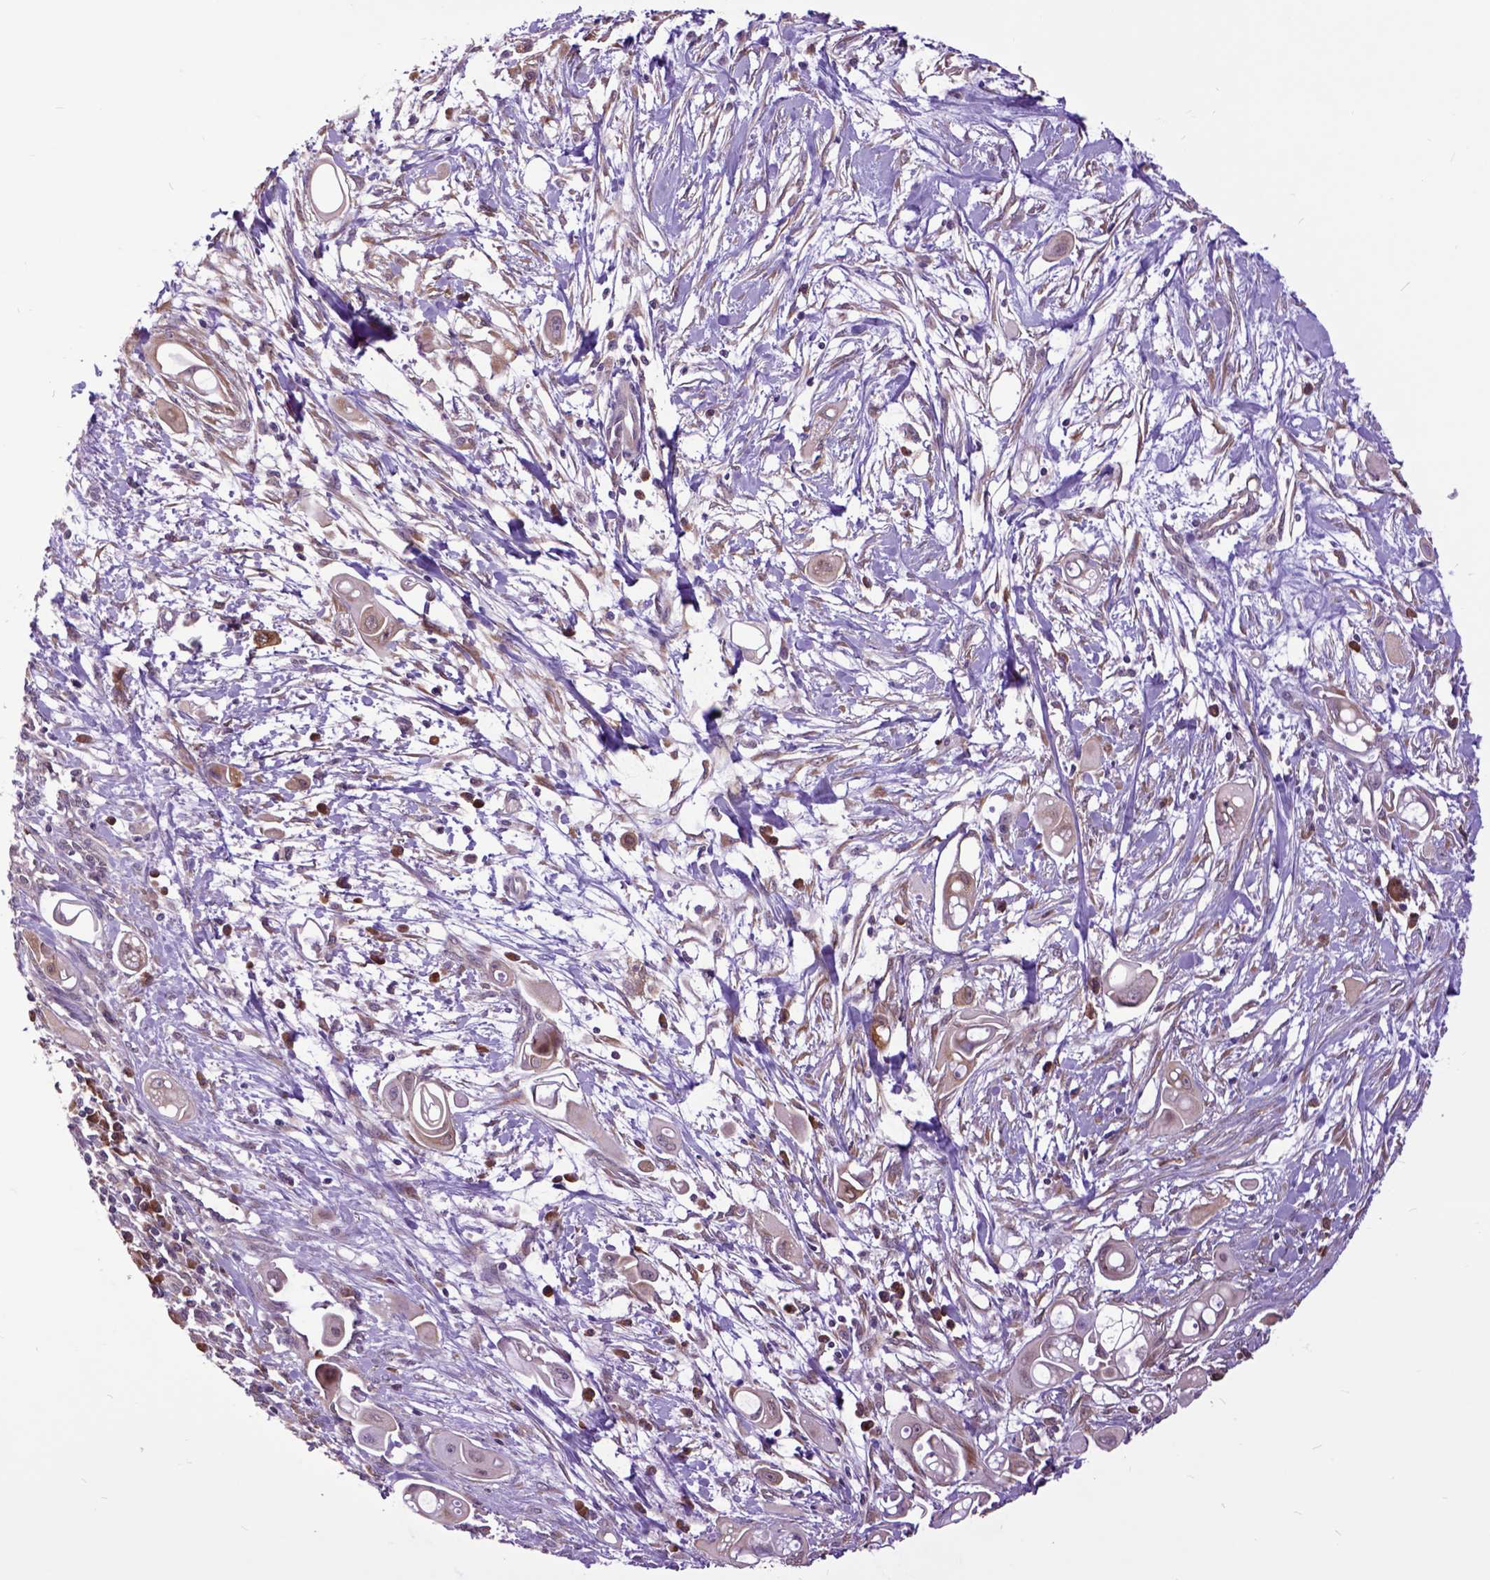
{"staining": {"intensity": "weak", "quantity": ">75%", "location": "cytoplasmic/membranous"}, "tissue": "pancreatic cancer", "cell_type": "Tumor cells", "image_type": "cancer", "snomed": [{"axis": "morphology", "description": "Adenocarcinoma, NOS"}, {"axis": "topography", "description": "Pancreas"}], "caption": "IHC histopathology image of adenocarcinoma (pancreatic) stained for a protein (brown), which shows low levels of weak cytoplasmic/membranous positivity in about >75% of tumor cells.", "gene": "ARL1", "patient": {"sex": "male", "age": 50}}